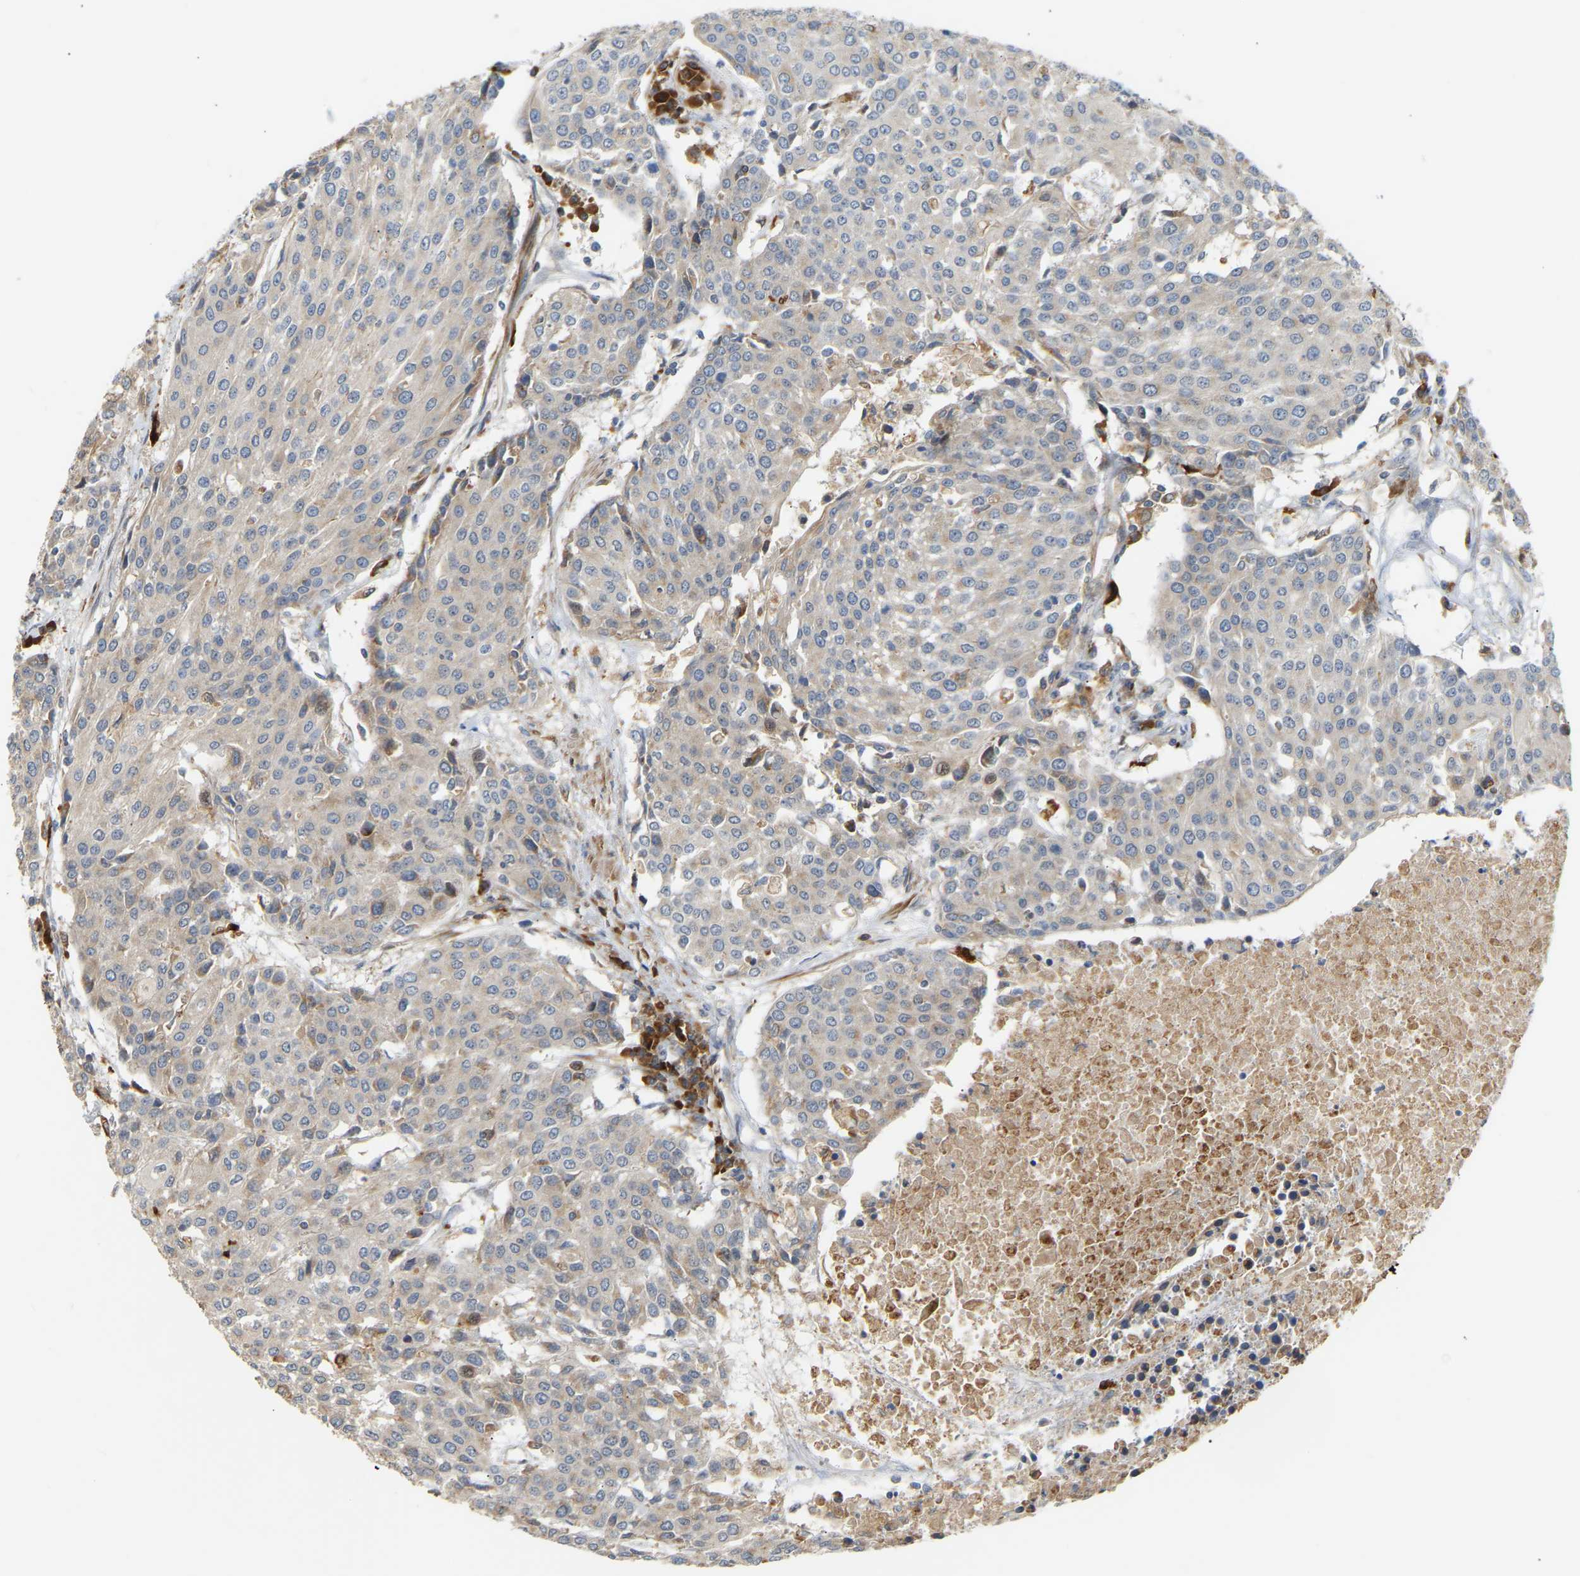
{"staining": {"intensity": "weak", "quantity": "<25%", "location": "cytoplasmic/membranous"}, "tissue": "urothelial cancer", "cell_type": "Tumor cells", "image_type": "cancer", "snomed": [{"axis": "morphology", "description": "Urothelial carcinoma, High grade"}, {"axis": "topography", "description": "Urinary bladder"}], "caption": "Urothelial carcinoma (high-grade) was stained to show a protein in brown. There is no significant positivity in tumor cells. (Stains: DAB immunohistochemistry with hematoxylin counter stain, Microscopy: brightfield microscopy at high magnification).", "gene": "PLCG2", "patient": {"sex": "female", "age": 85}}